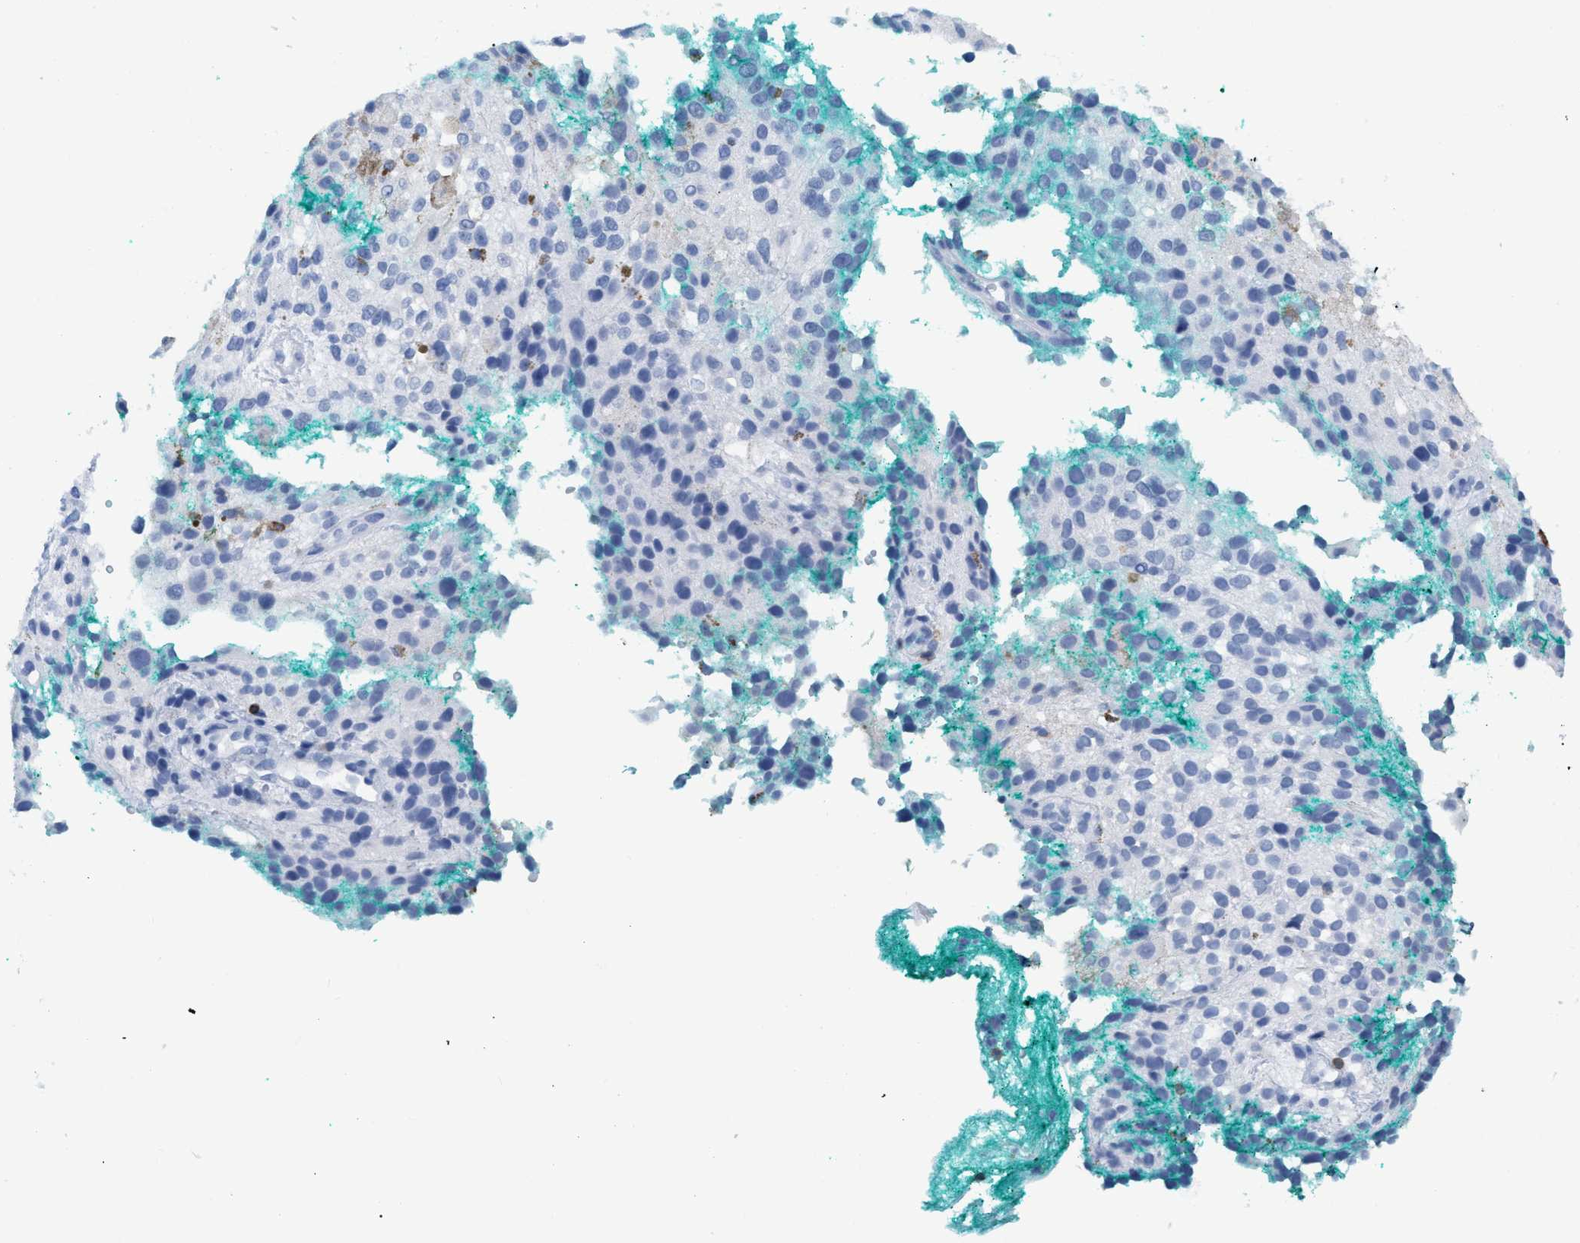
{"staining": {"intensity": "negative", "quantity": "none", "location": "none"}, "tissue": "melanoma", "cell_type": "Tumor cells", "image_type": "cancer", "snomed": [{"axis": "morphology", "description": "Necrosis, NOS"}, {"axis": "morphology", "description": "Malignant melanoma, NOS"}, {"axis": "topography", "description": "Skin"}], "caption": "Photomicrograph shows no protein expression in tumor cells of melanoma tissue. The staining is performed using DAB brown chromogen with nuclei counter-stained in using hematoxylin.", "gene": "CD5", "patient": {"sex": "female", "age": 87}}